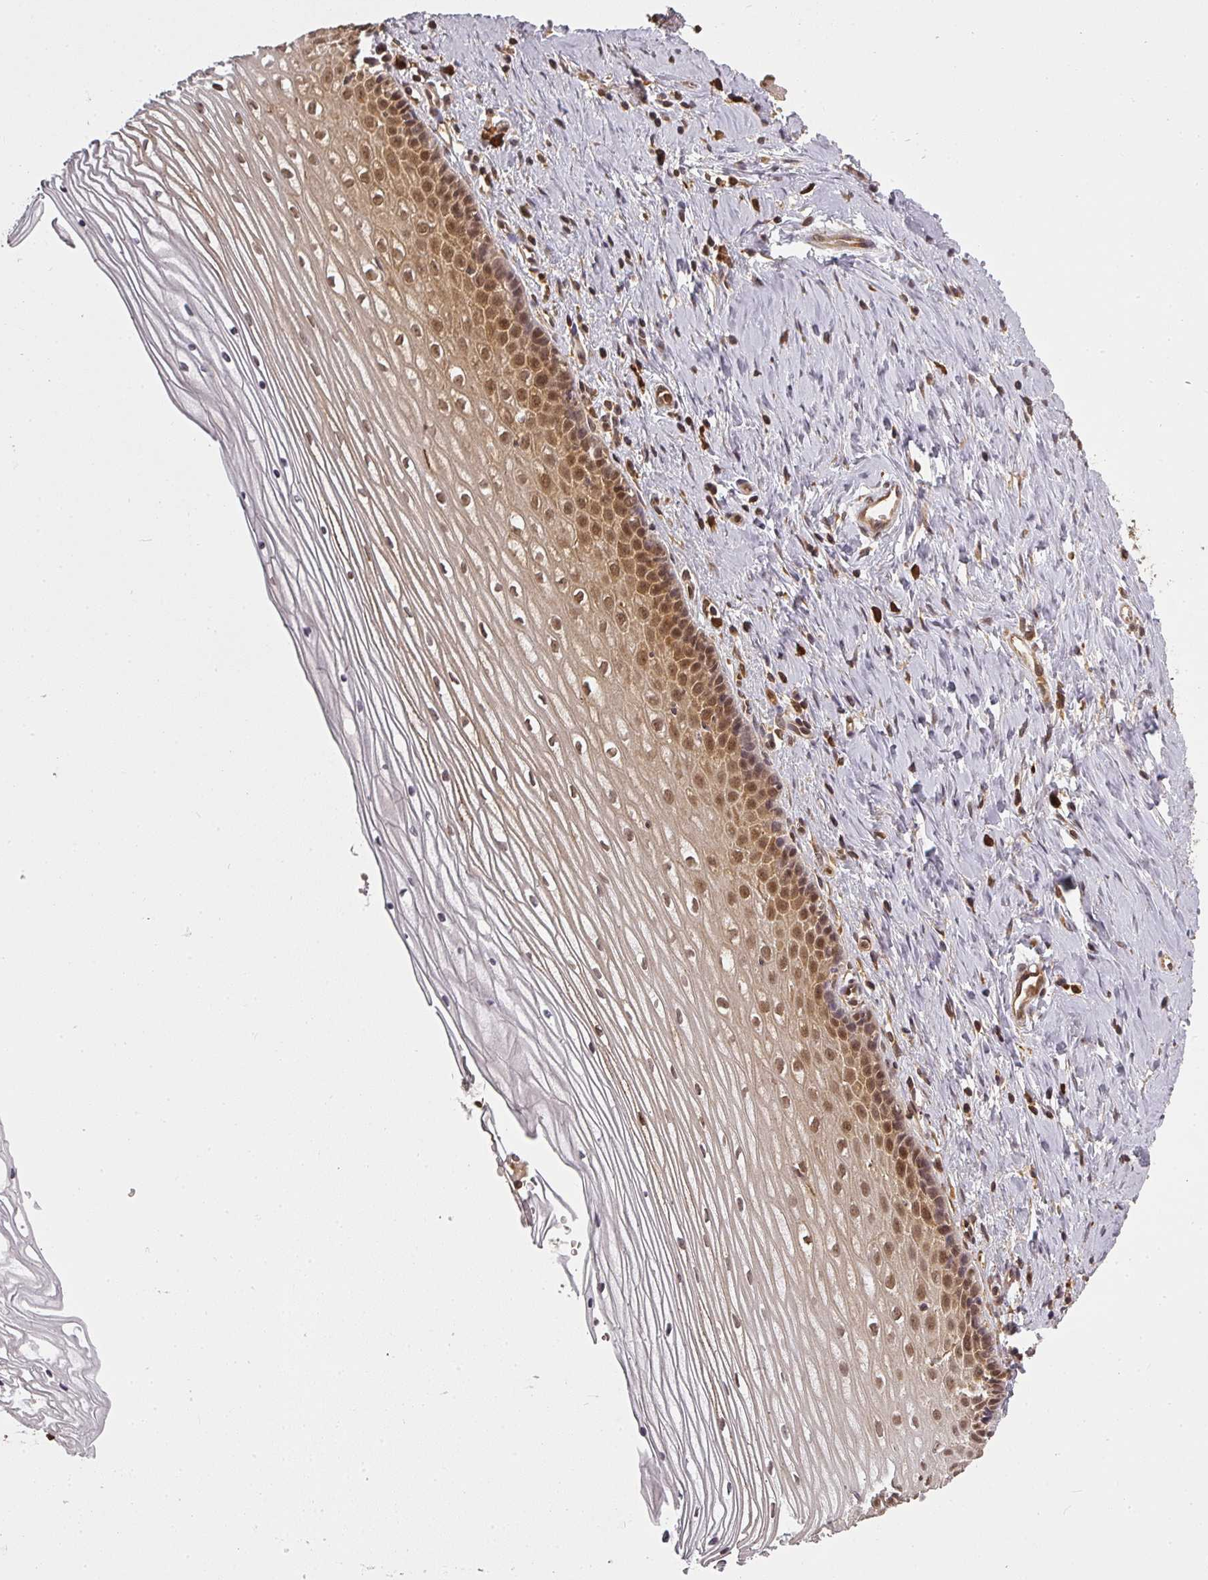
{"staining": {"intensity": "moderate", "quantity": ">75%", "location": "cytoplasmic/membranous"}, "tissue": "cervix", "cell_type": "Glandular cells", "image_type": "normal", "snomed": [{"axis": "morphology", "description": "Normal tissue, NOS"}, {"axis": "topography", "description": "Cervix"}], "caption": "Glandular cells exhibit moderate cytoplasmic/membranous positivity in approximately >75% of cells in normal cervix. (brown staining indicates protein expression, while blue staining denotes nuclei).", "gene": "PPP6R3", "patient": {"sex": "female", "age": 47}}